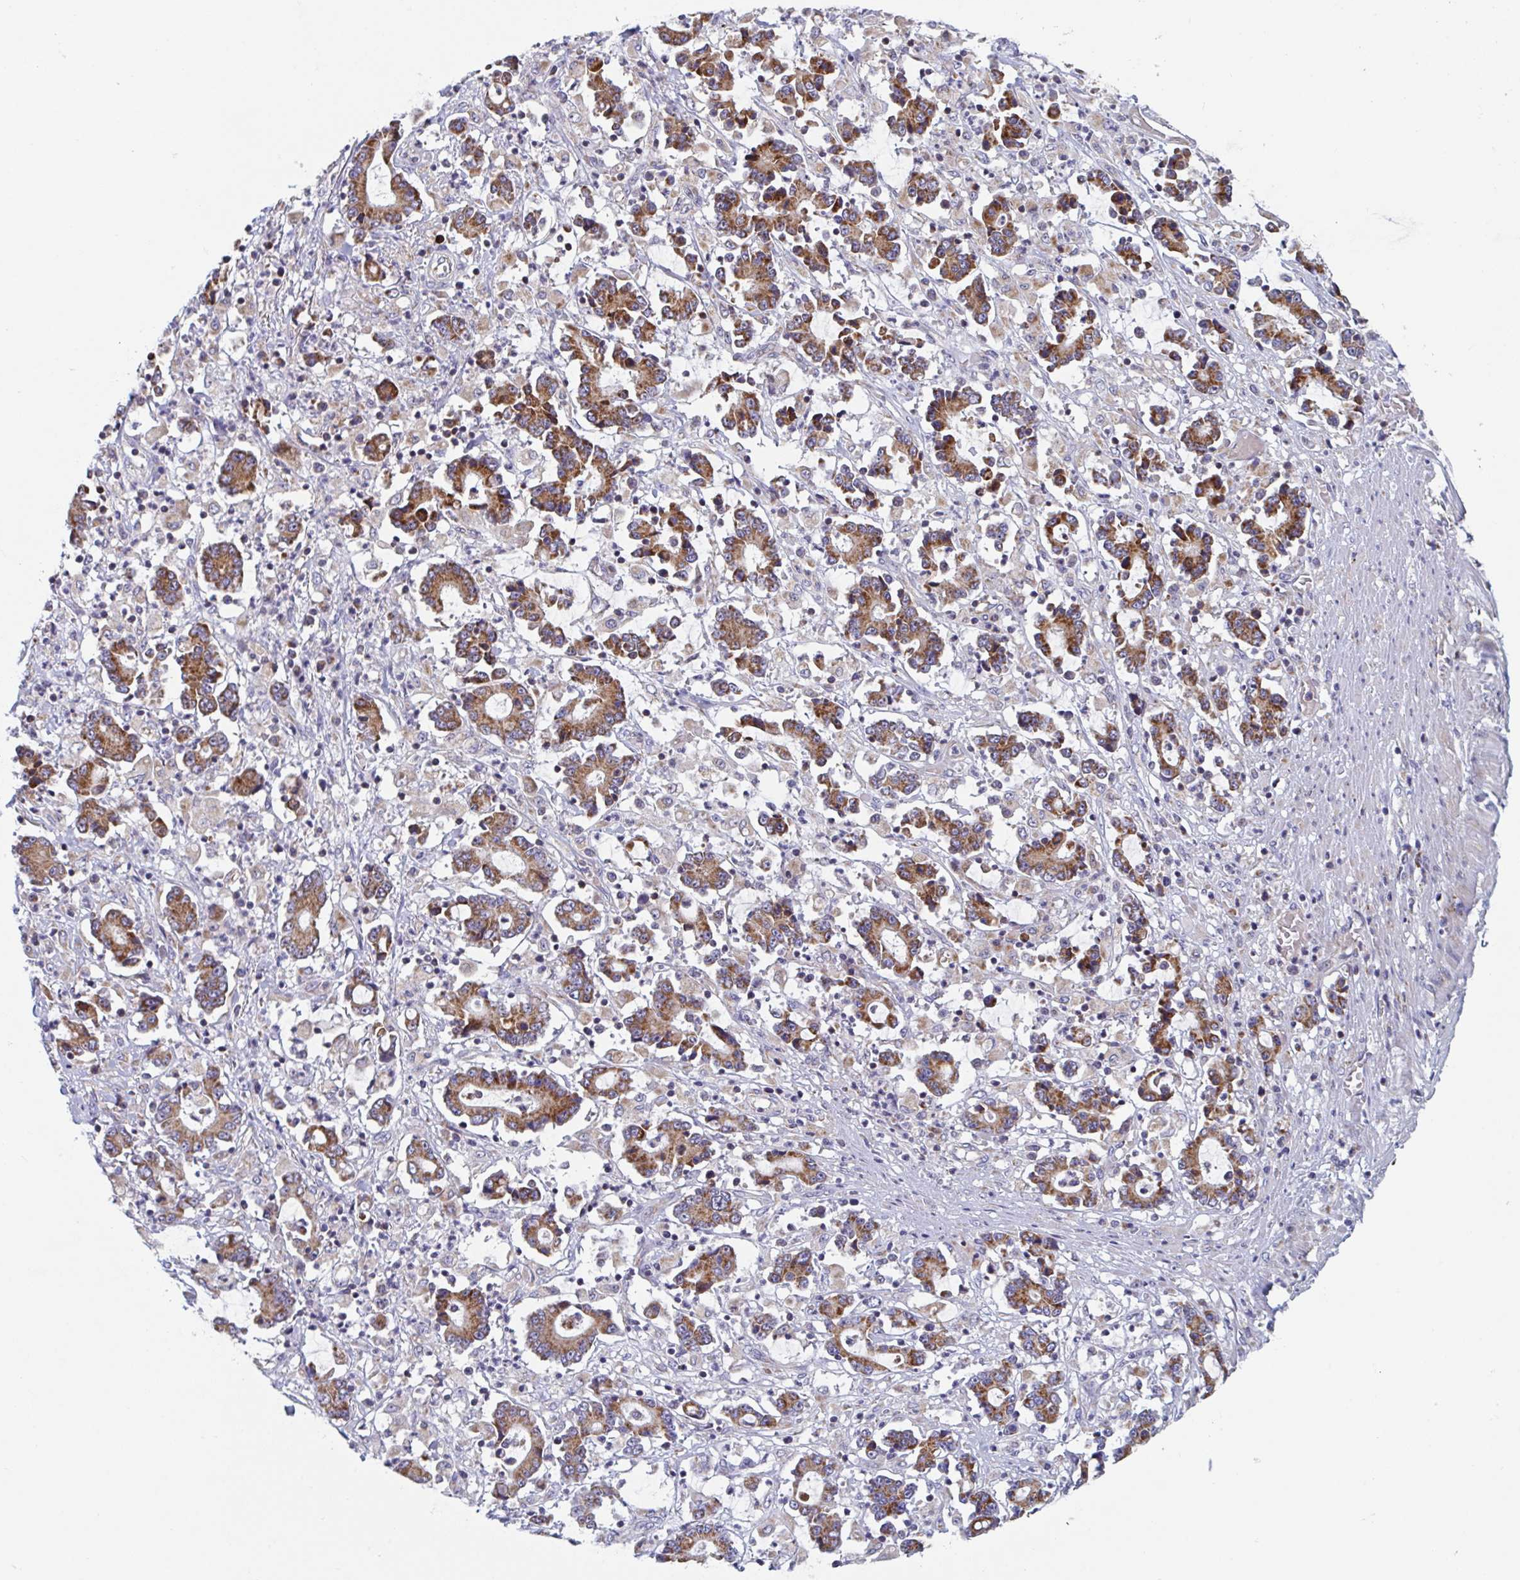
{"staining": {"intensity": "strong", "quantity": ">75%", "location": "cytoplasmic/membranous"}, "tissue": "stomach cancer", "cell_type": "Tumor cells", "image_type": "cancer", "snomed": [{"axis": "morphology", "description": "Adenocarcinoma, NOS"}, {"axis": "topography", "description": "Stomach, upper"}], "caption": "Stomach cancer (adenocarcinoma) stained with a protein marker reveals strong staining in tumor cells.", "gene": "MRPL53", "patient": {"sex": "male", "age": 68}}